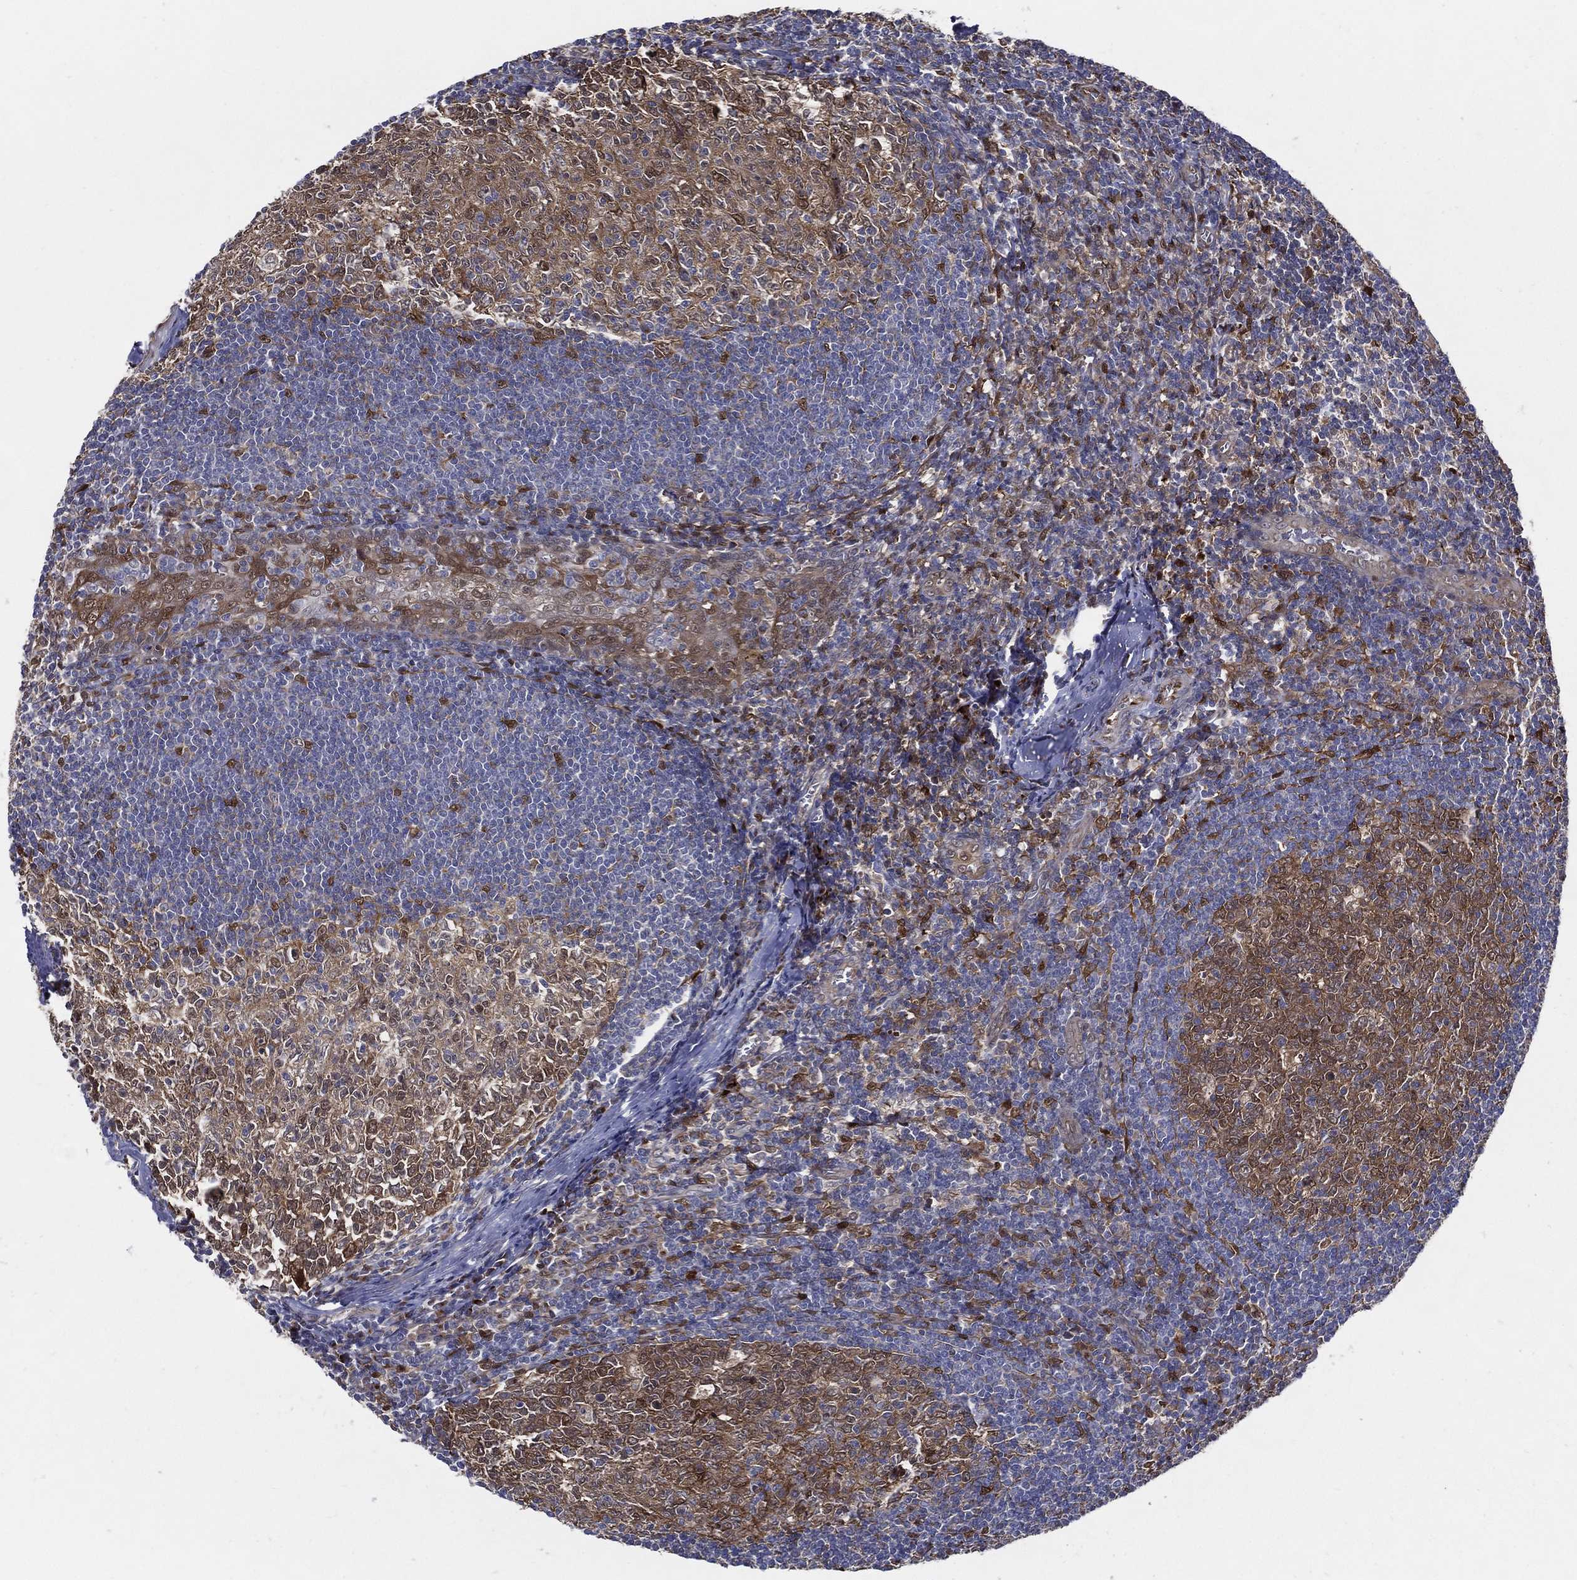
{"staining": {"intensity": "moderate", "quantity": ">75%", "location": "cytoplasmic/membranous,nuclear"}, "tissue": "tonsil", "cell_type": "Germinal center cells", "image_type": "normal", "snomed": [{"axis": "morphology", "description": "Normal tissue, NOS"}, {"axis": "topography", "description": "Tonsil"}], "caption": "Immunohistochemistry (IHC) staining of benign tonsil, which displays medium levels of moderate cytoplasmic/membranous,nuclear staining in about >75% of germinal center cells indicating moderate cytoplasmic/membranous,nuclear protein expression. The staining was performed using DAB (3,3'-diaminobenzidine) (brown) for protein detection and nuclei were counterstained in hematoxylin (blue).", "gene": "ARHGAP11A", "patient": {"sex": "male", "age": 33}}